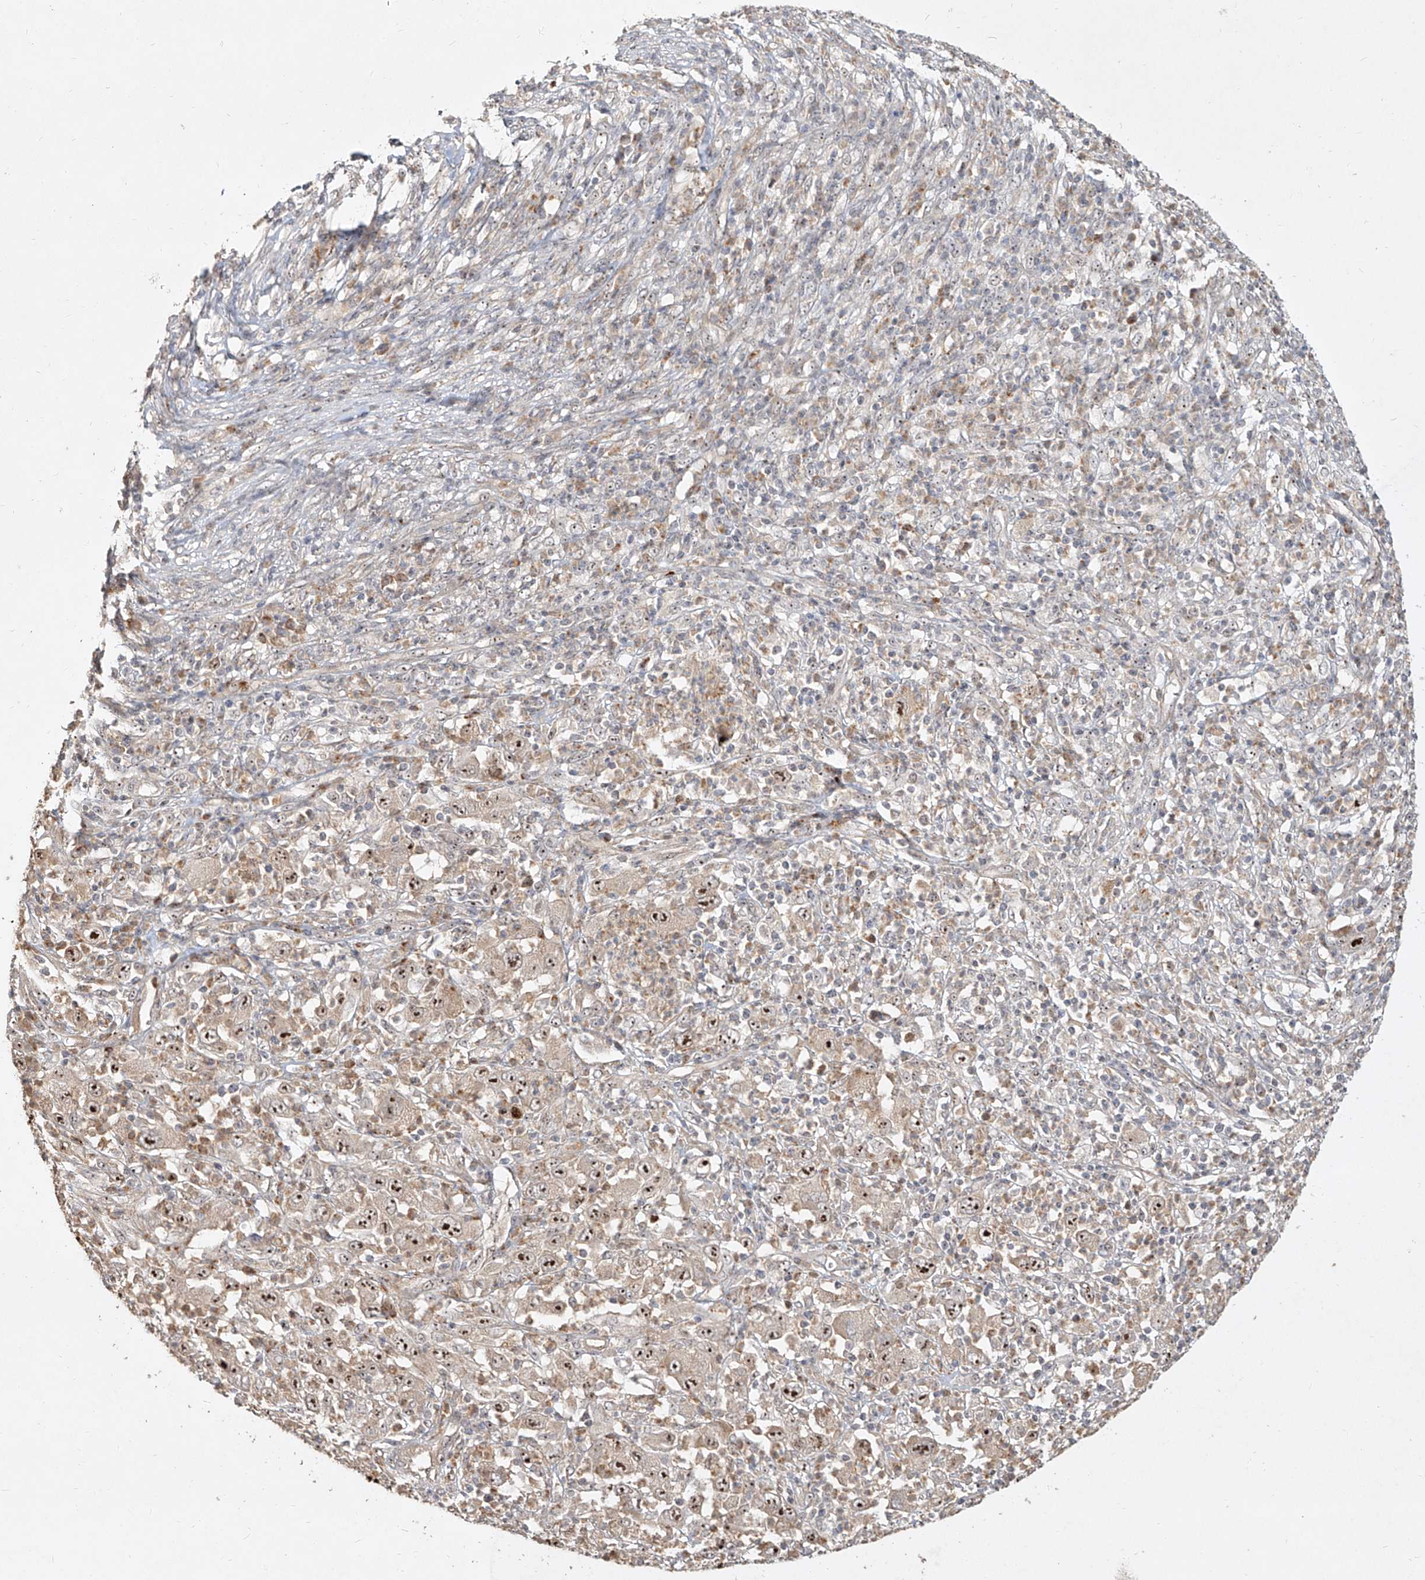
{"staining": {"intensity": "strong", "quantity": ">75%", "location": "cytoplasmic/membranous,nuclear"}, "tissue": "melanoma", "cell_type": "Tumor cells", "image_type": "cancer", "snomed": [{"axis": "morphology", "description": "Malignant melanoma, Metastatic site"}, {"axis": "topography", "description": "Skin"}], "caption": "This micrograph displays melanoma stained with IHC to label a protein in brown. The cytoplasmic/membranous and nuclear of tumor cells show strong positivity for the protein. Nuclei are counter-stained blue.", "gene": "BYSL", "patient": {"sex": "female", "age": 56}}